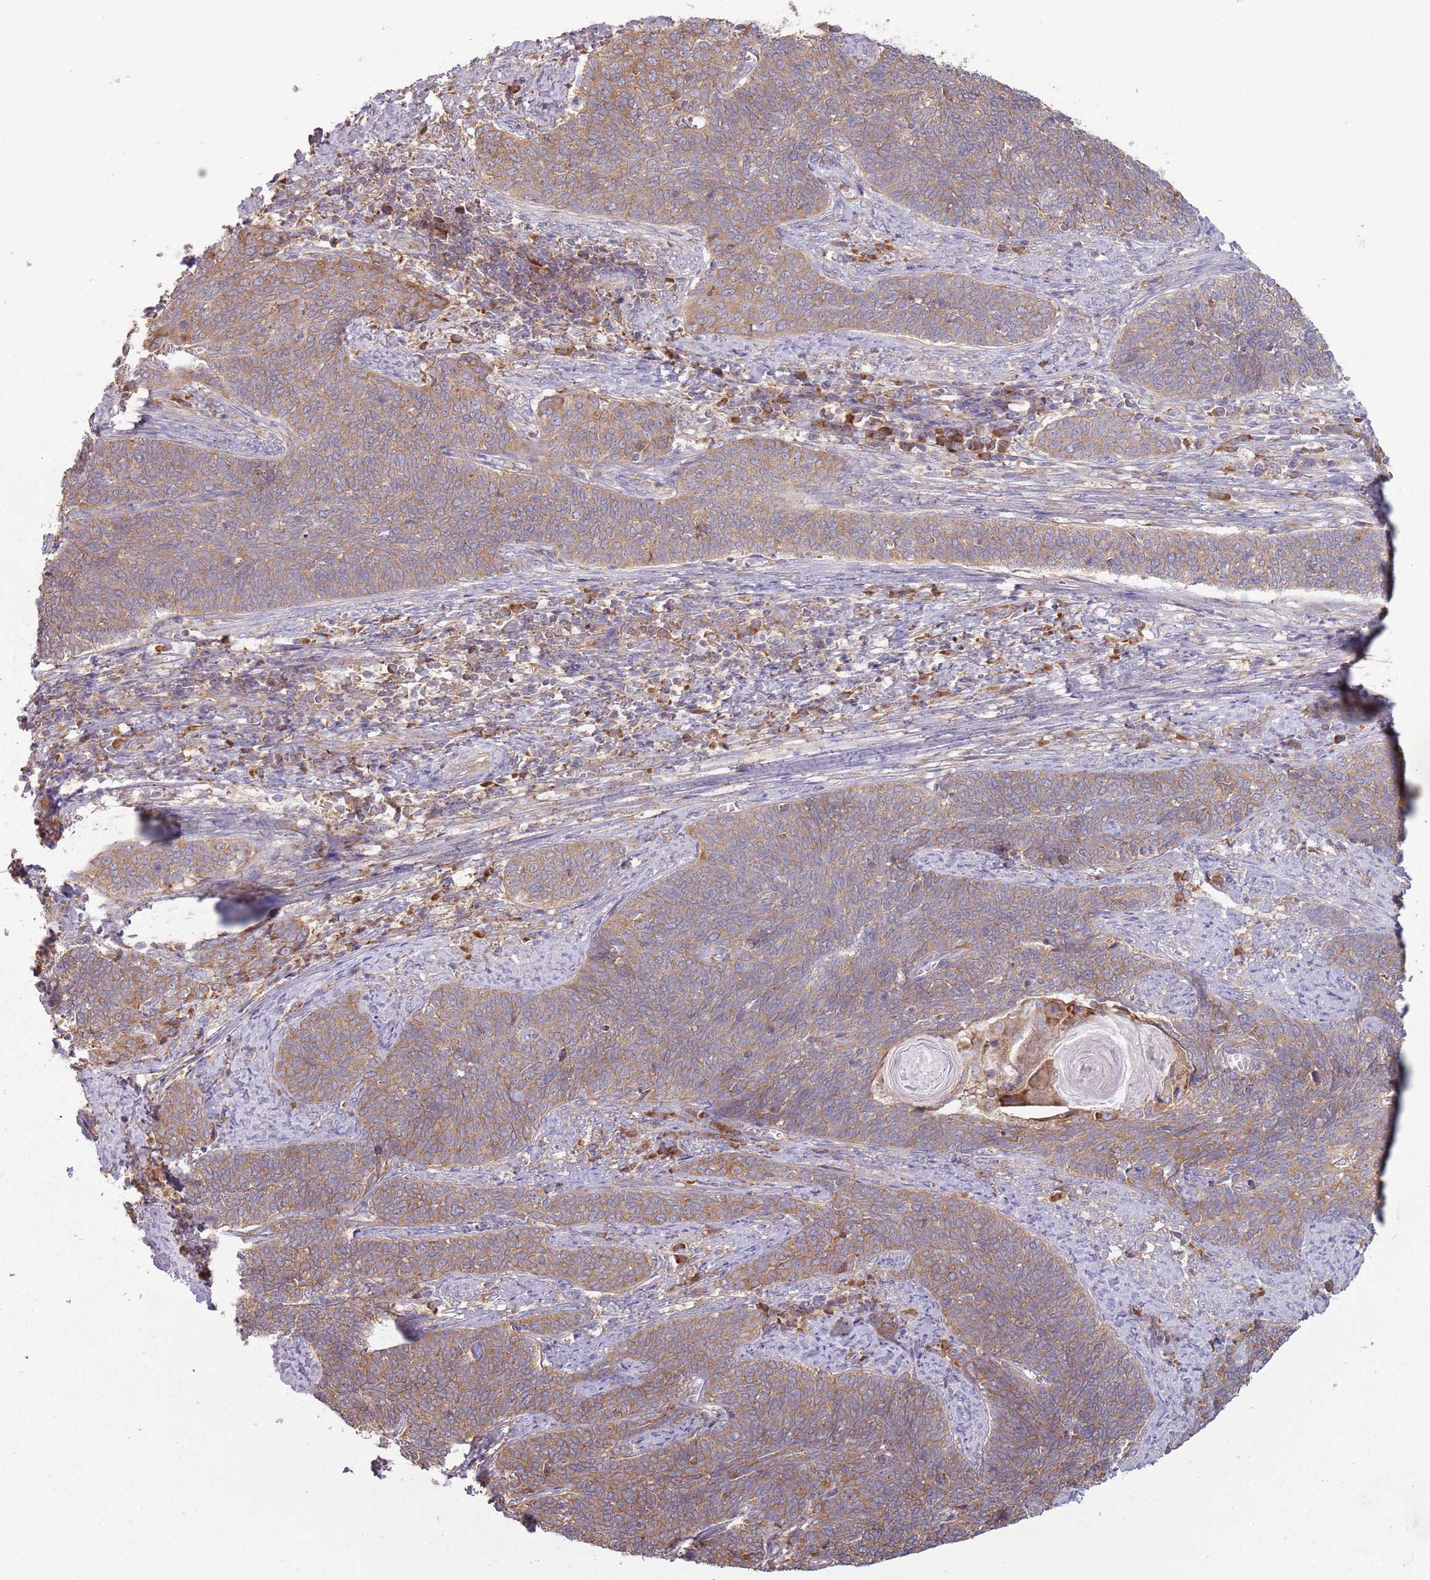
{"staining": {"intensity": "moderate", "quantity": ">75%", "location": "cytoplasmic/membranous"}, "tissue": "cervical cancer", "cell_type": "Tumor cells", "image_type": "cancer", "snomed": [{"axis": "morphology", "description": "Squamous cell carcinoma, NOS"}, {"axis": "topography", "description": "Cervix"}], "caption": "DAB immunohistochemical staining of cervical squamous cell carcinoma shows moderate cytoplasmic/membranous protein positivity in about >75% of tumor cells.", "gene": "RPL17-C18orf32", "patient": {"sex": "female", "age": 39}}